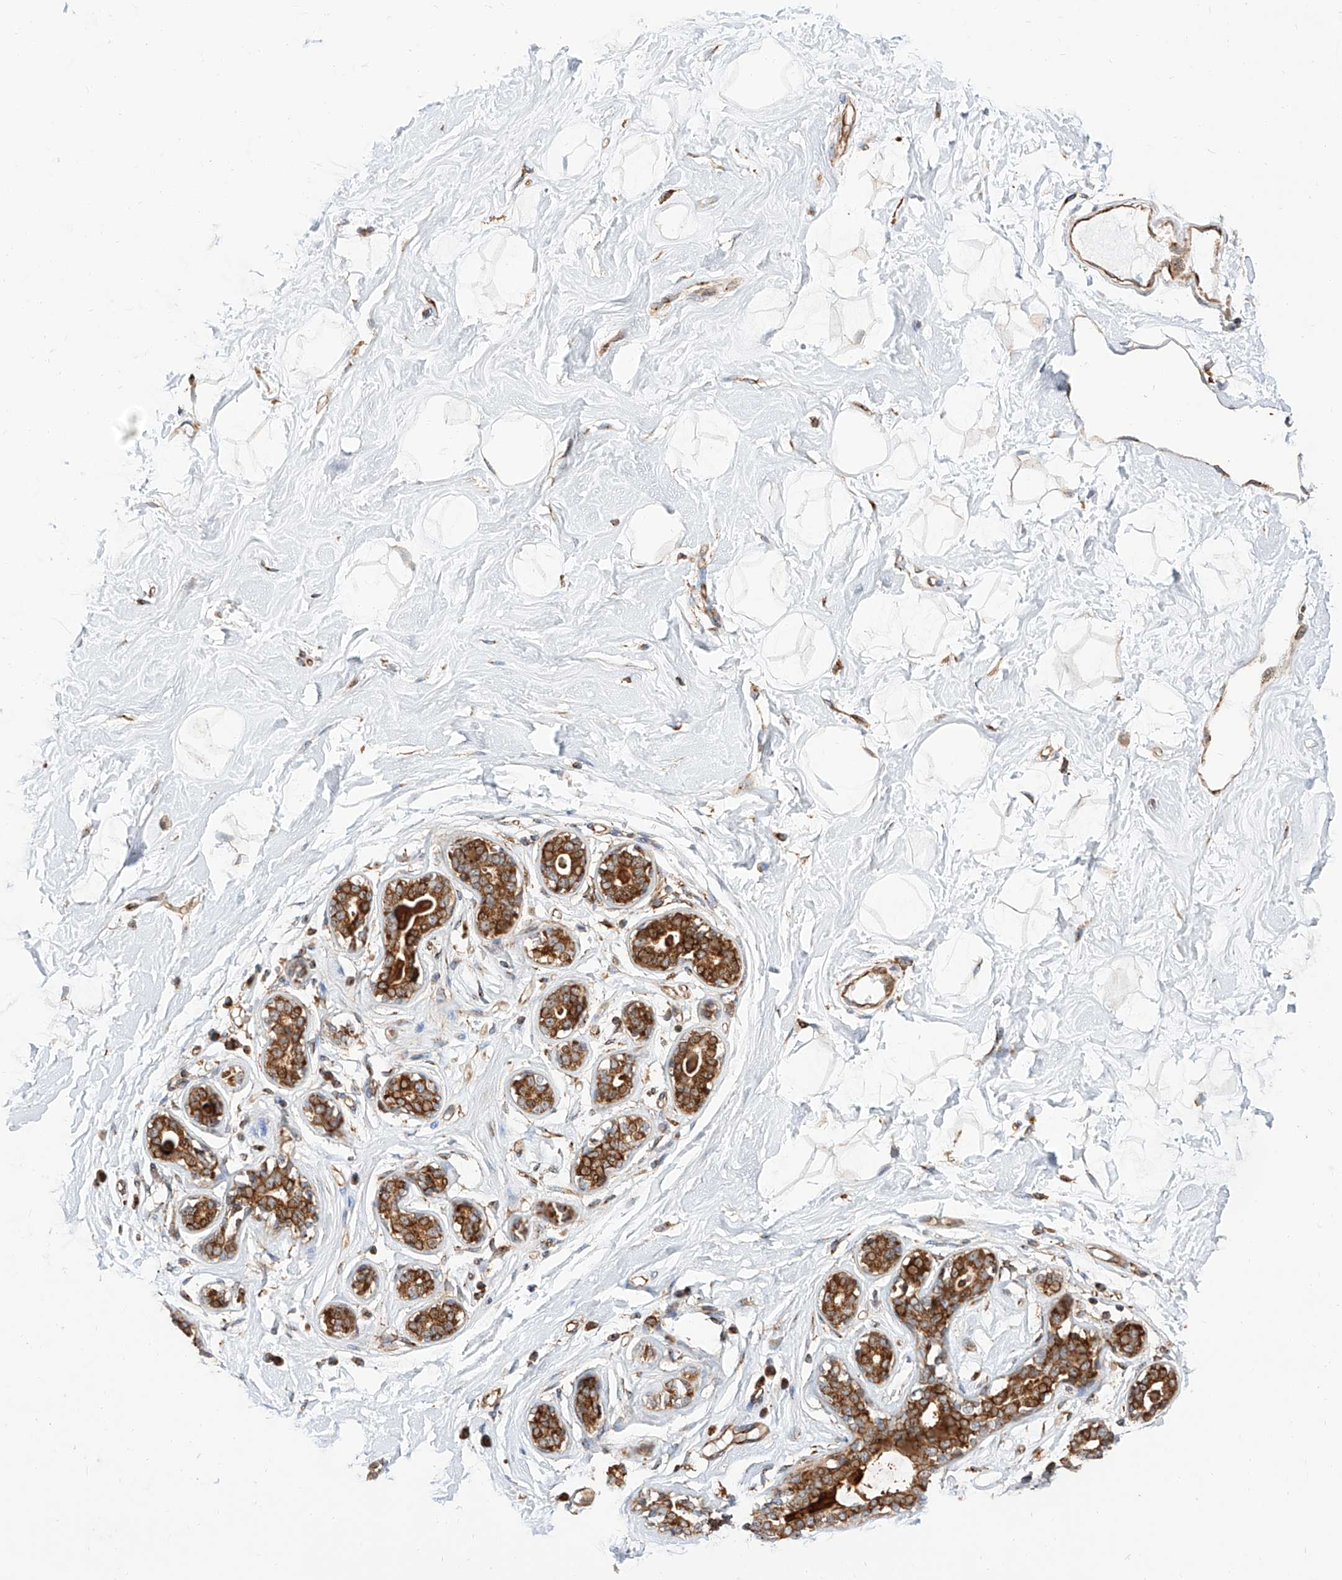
{"staining": {"intensity": "negative", "quantity": "none", "location": "none"}, "tissue": "breast", "cell_type": "Adipocytes", "image_type": "normal", "snomed": [{"axis": "morphology", "description": "Normal tissue, NOS"}, {"axis": "morphology", "description": "Adenoma, NOS"}, {"axis": "topography", "description": "Breast"}], "caption": "The photomicrograph shows no staining of adipocytes in unremarkable breast.", "gene": "ISCA2", "patient": {"sex": "female", "age": 23}}